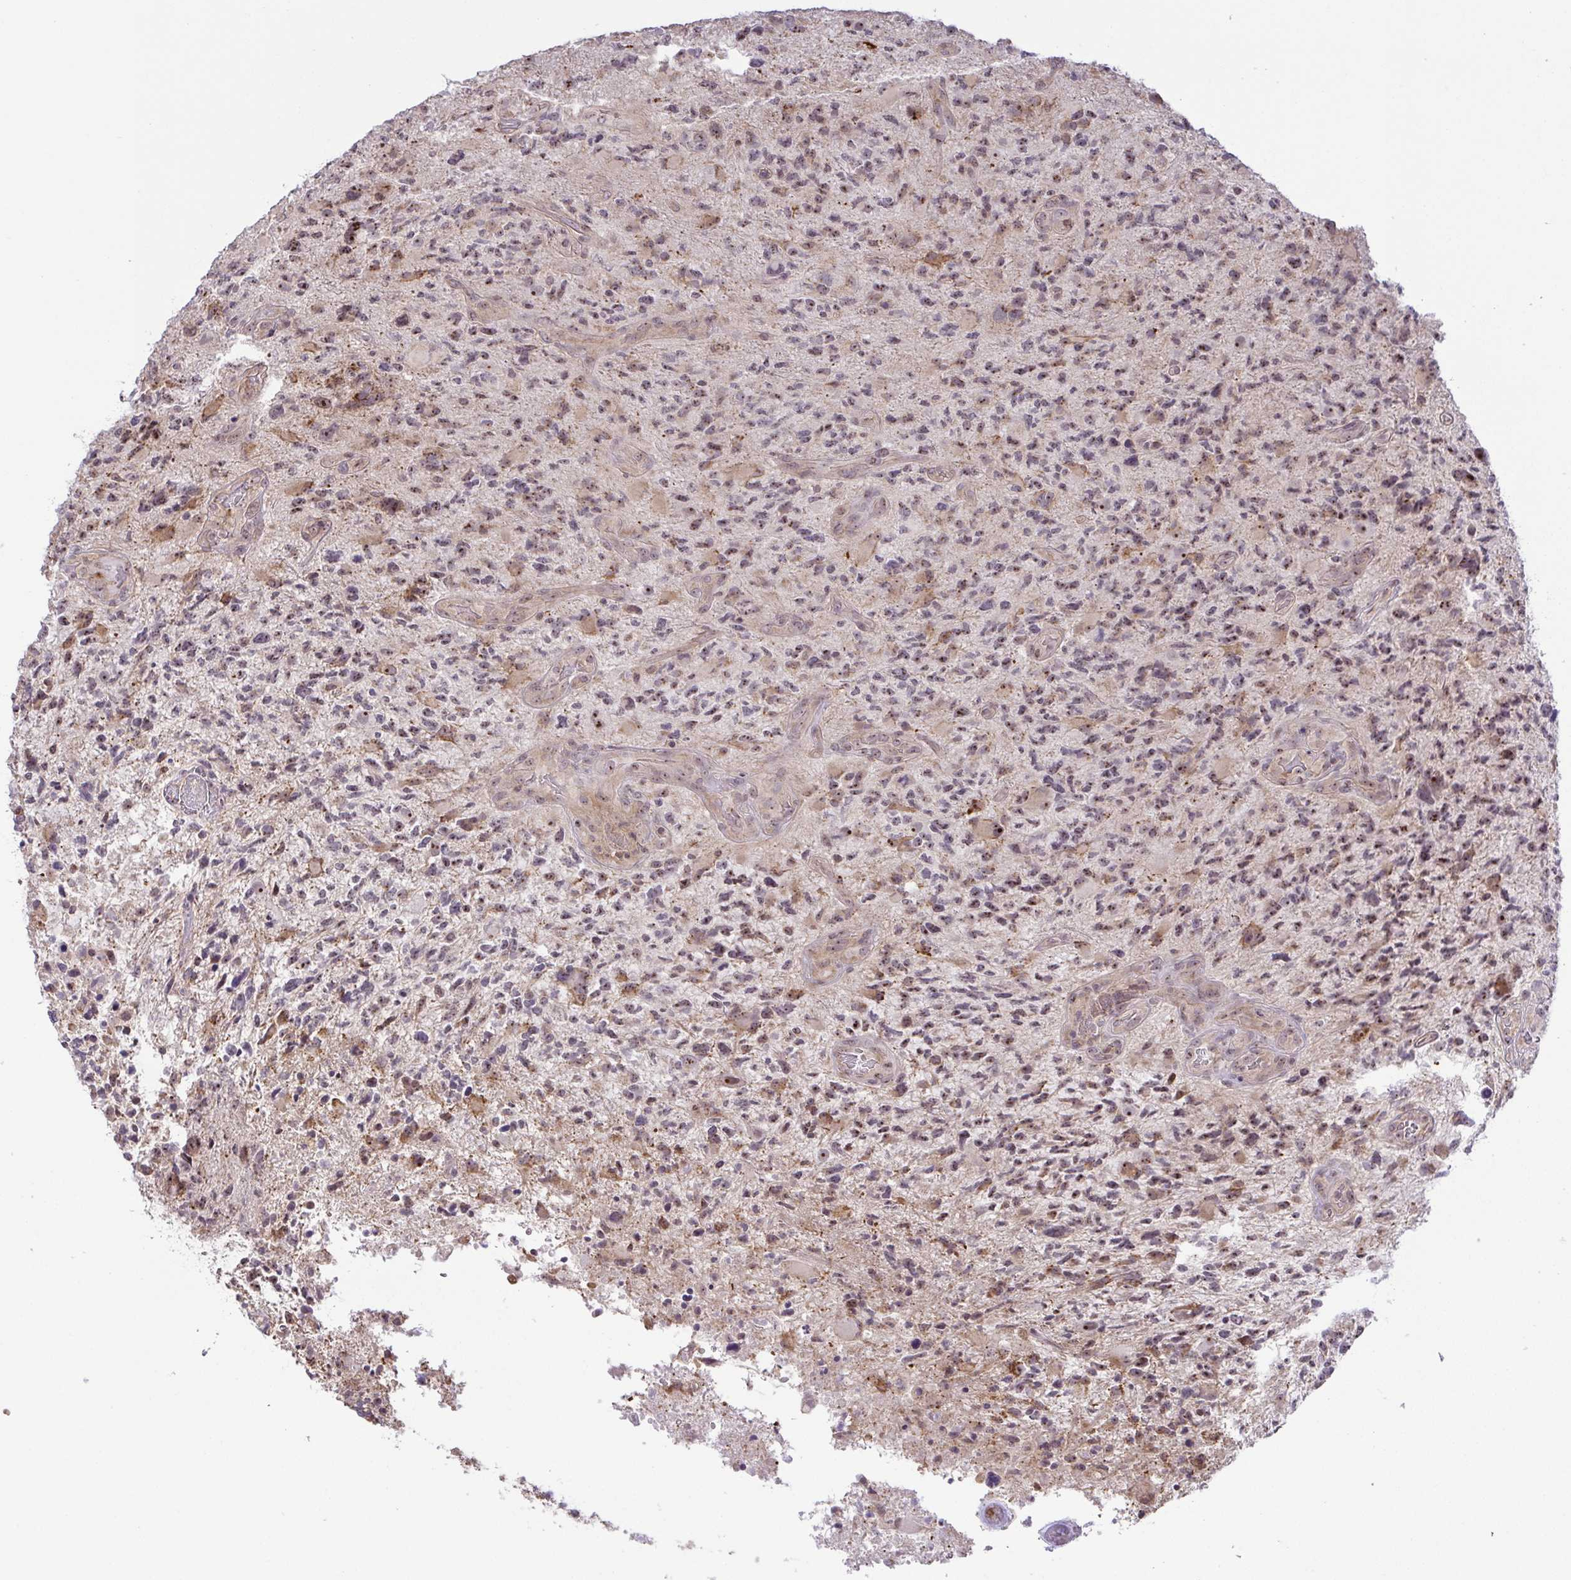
{"staining": {"intensity": "moderate", "quantity": "25%-75%", "location": "nuclear"}, "tissue": "glioma", "cell_type": "Tumor cells", "image_type": "cancer", "snomed": [{"axis": "morphology", "description": "Glioma, malignant, High grade"}, {"axis": "topography", "description": "Brain"}], "caption": "Protein staining of glioma tissue displays moderate nuclear expression in approximately 25%-75% of tumor cells.", "gene": "RSL24D1", "patient": {"sex": "female", "age": 71}}